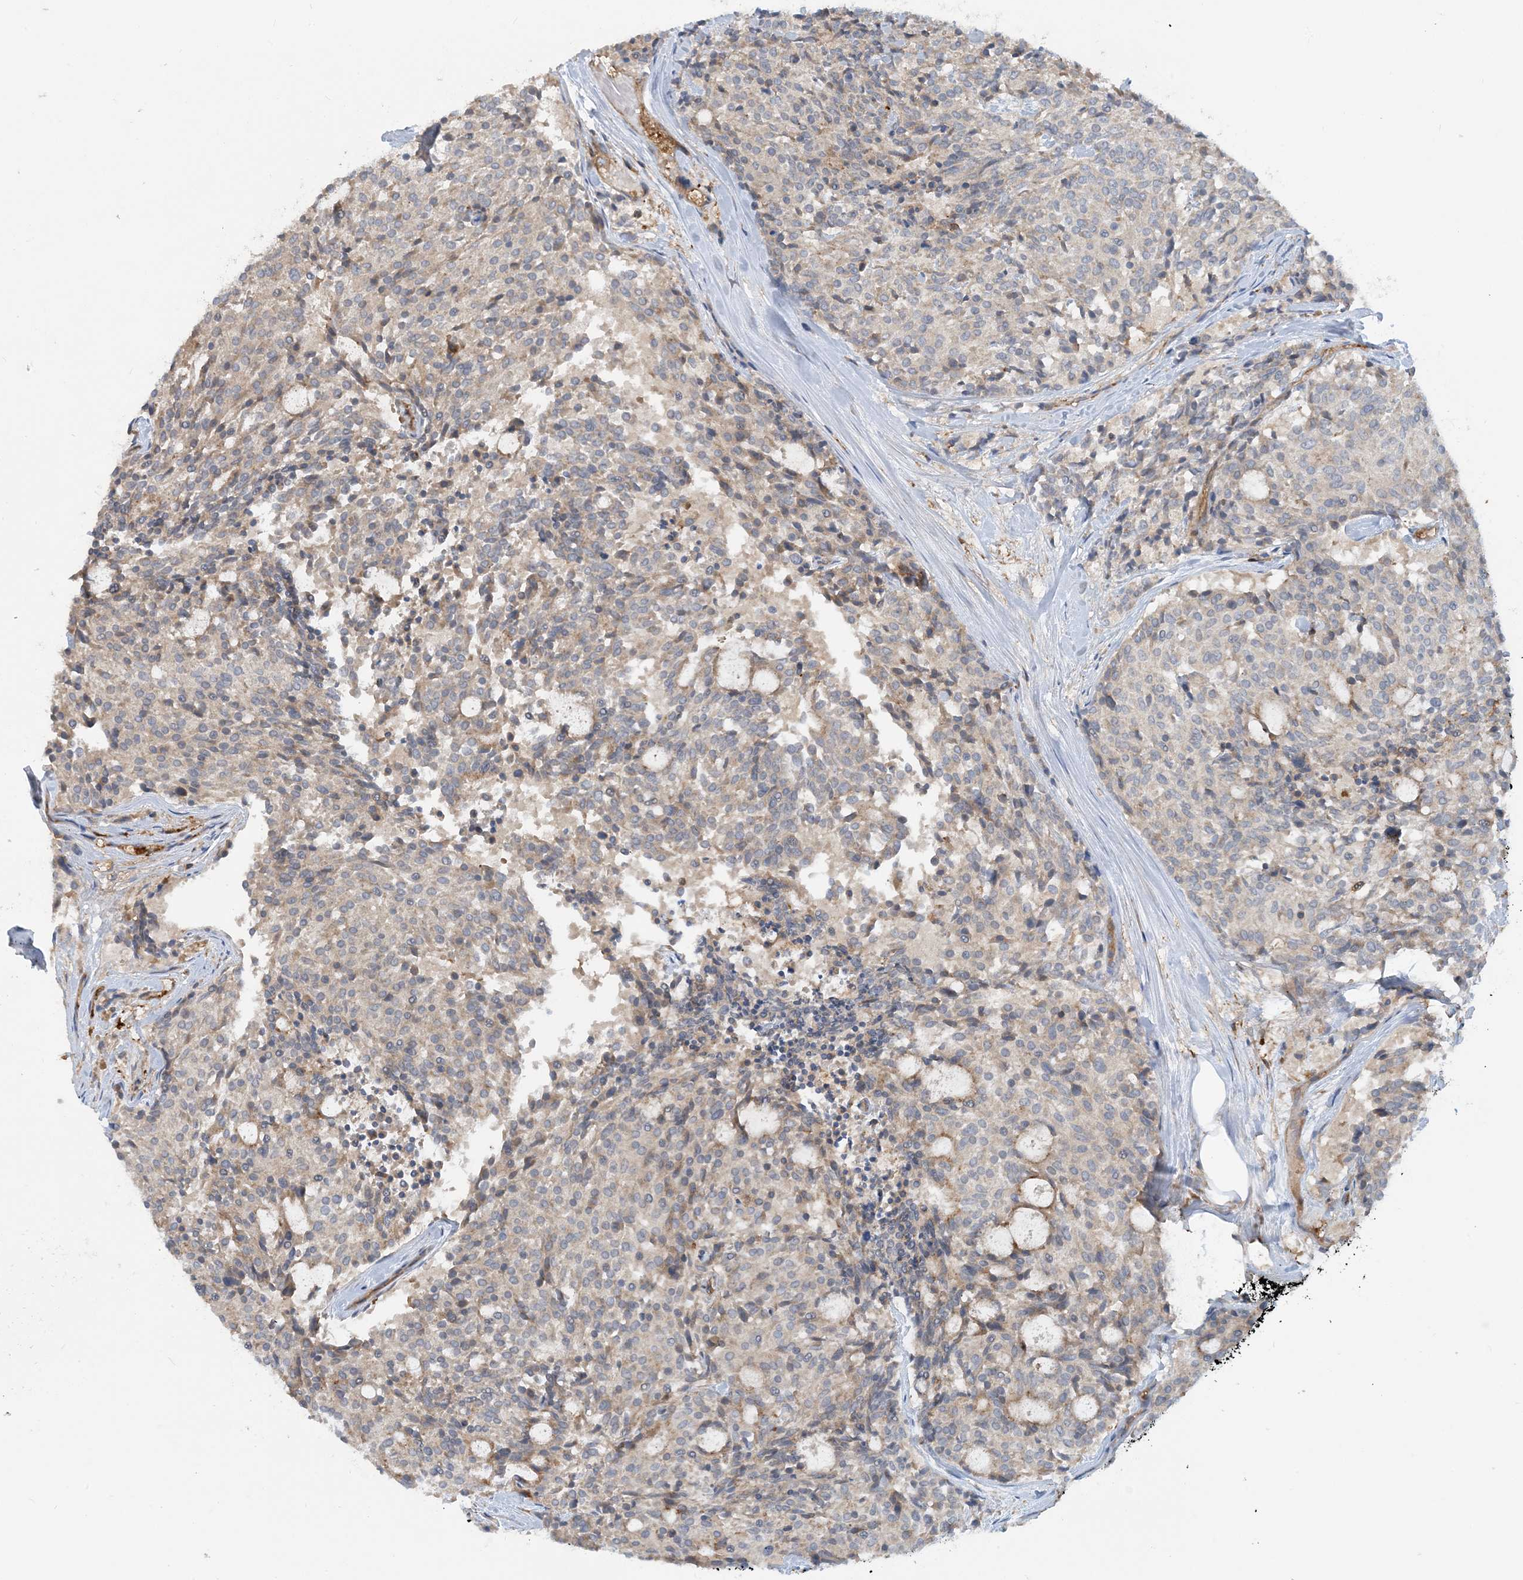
{"staining": {"intensity": "negative", "quantity": "none", "location": "none"}, "tissue": "carcinoid", "cell_type": "Tumor cells", "image_type": "cancer", "snomed": [{"axis": "morphology", "description": "Carcinoid, malignant, NOS"}, {"axis": "topography", "description": "Pancreas"}], "caption": "Immunohistochemistry image of neoplastic tissue: human carcinoid (malignant) stained with DAB (3,3'-diaminobenzidine) reveals no significant protein expression in tumor cells.", "gene": "SFMBT2", "patient": {"sex": "female", "age": 54}}